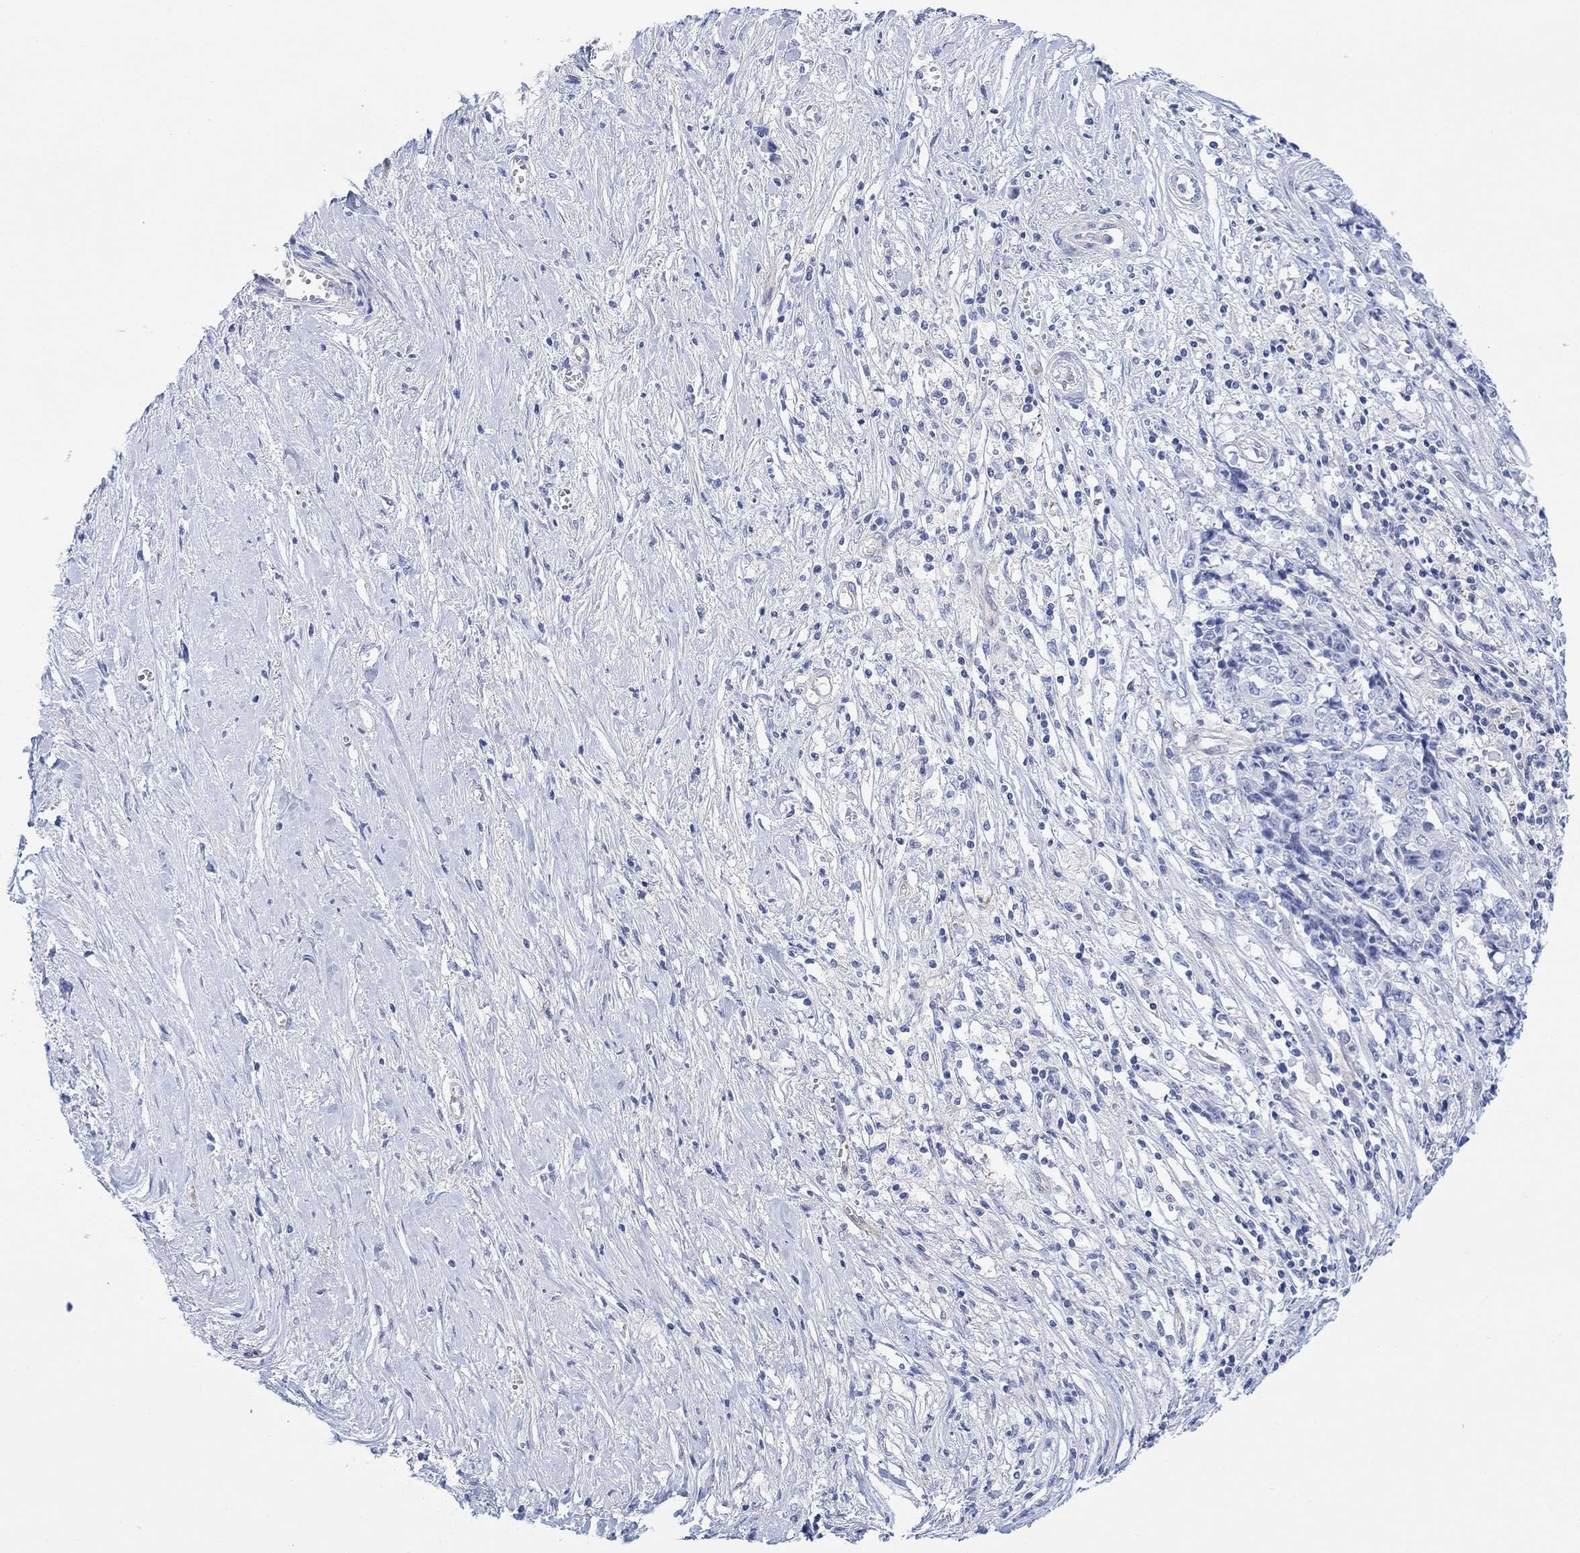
{"staining": {"intensity": "negative", "quantity": "none", "location": "none"}, "tissue": "ovarian cancer", "cell_type": "Tumor cells", "image_type": "cancer", "snomed": [{"axis": "morphology", "description": "Carcinoma, endometroid"}, {"axis": "topography", "description": "Ovary"}], "caption": "Immunohistochemistry (IHC) histopathology image of neoplastic tissue: ovarian cancer (endometroid carcinoma) stained with DAB displays no significant protein staining in tumor cells. (Immunohistochemistry, brightfield microscopy, high magnification).", "gene": "TLDC2", "patient": {"sex": "female", "age": 42}}